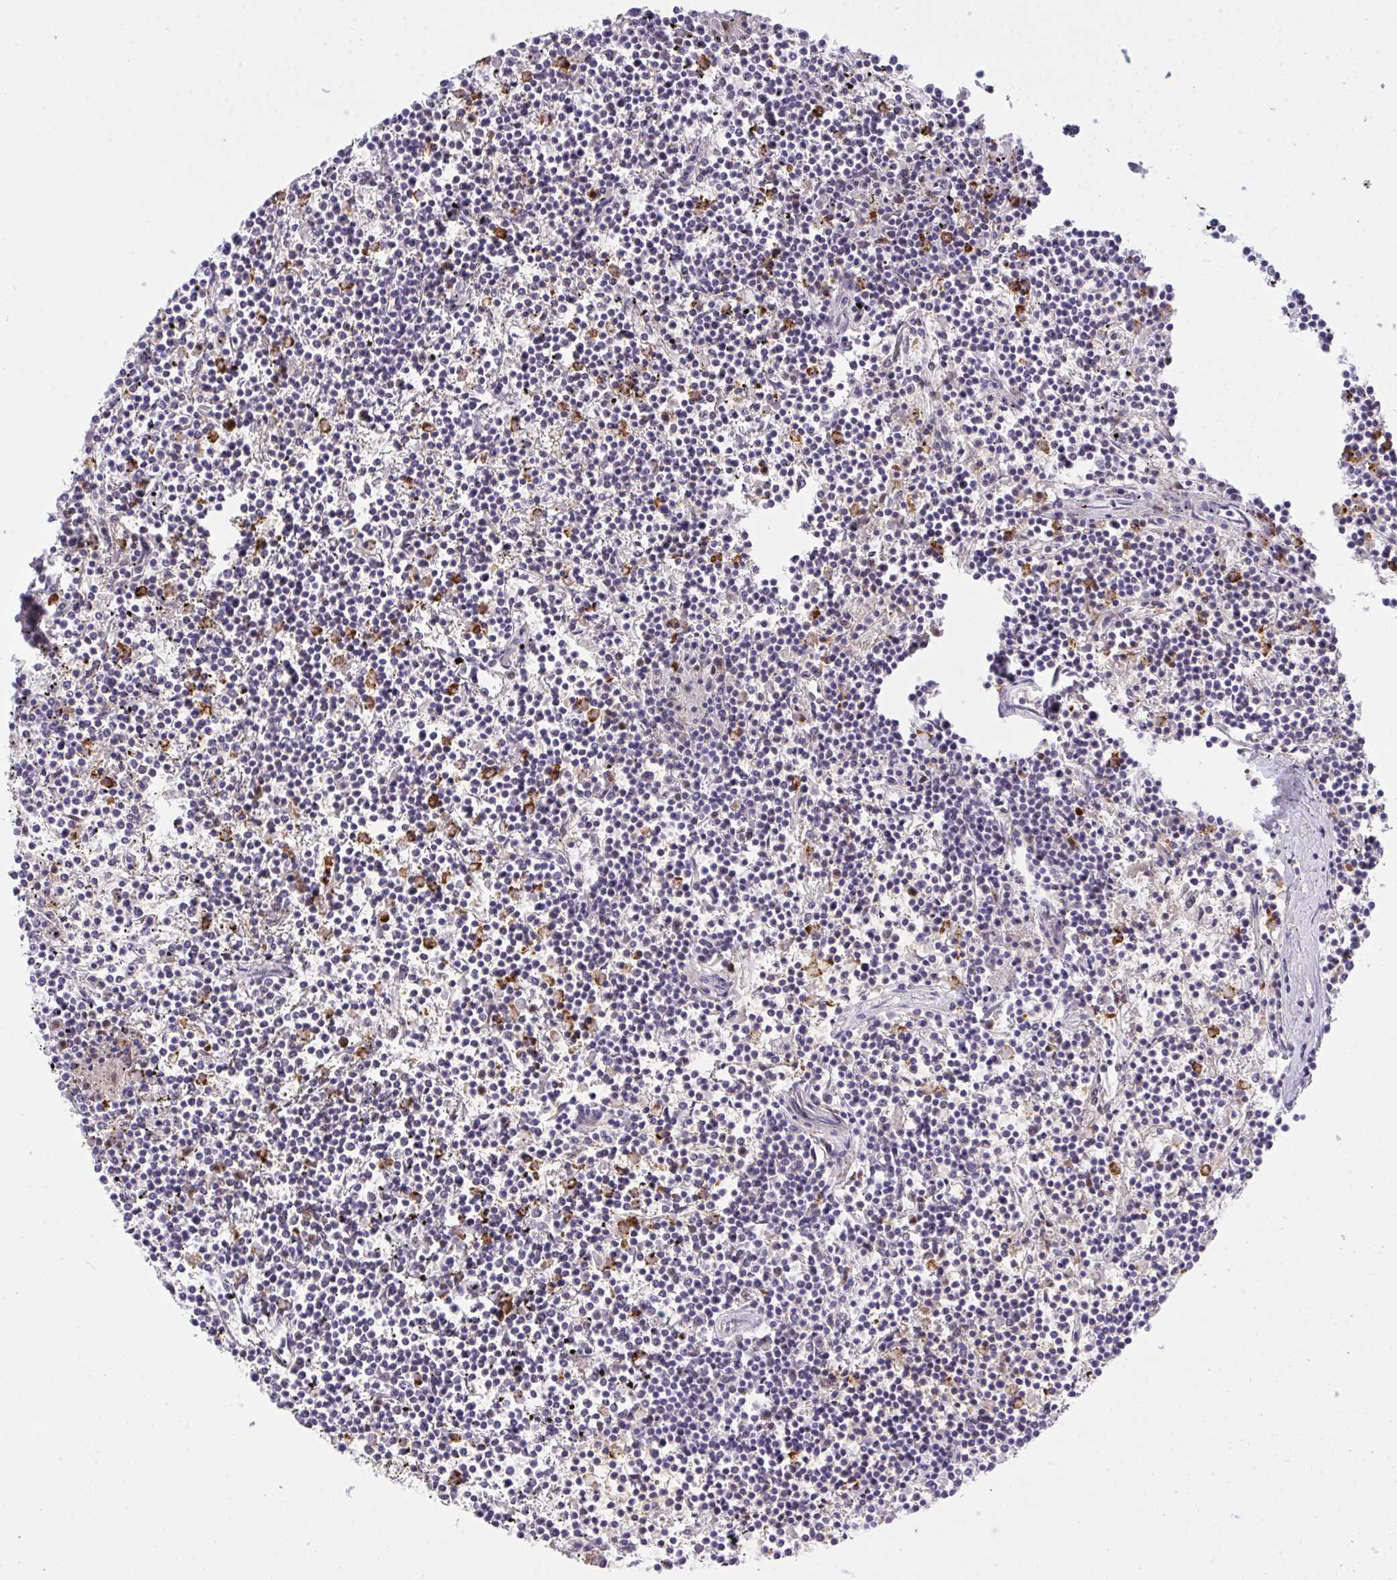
{"staining": {"intensity": "negative", "quantity": "none", "location": "none"}, "tissue": "lymphoma", "cell_type": "Tumor cells", "image_type": "cancer", "snomed": [{"axis": "morphology", "description": "Malignant lymphoma, non-Hodgkin's type, Low grade"}, {"axis": "topography", "description": "Spleen"}], "caption": "Immunohistochemical staining of lymphoma reveals no significant positivity in tumor cells.", "gene": "ZNF554", "patient": {"sex": "female", "age": 19}}